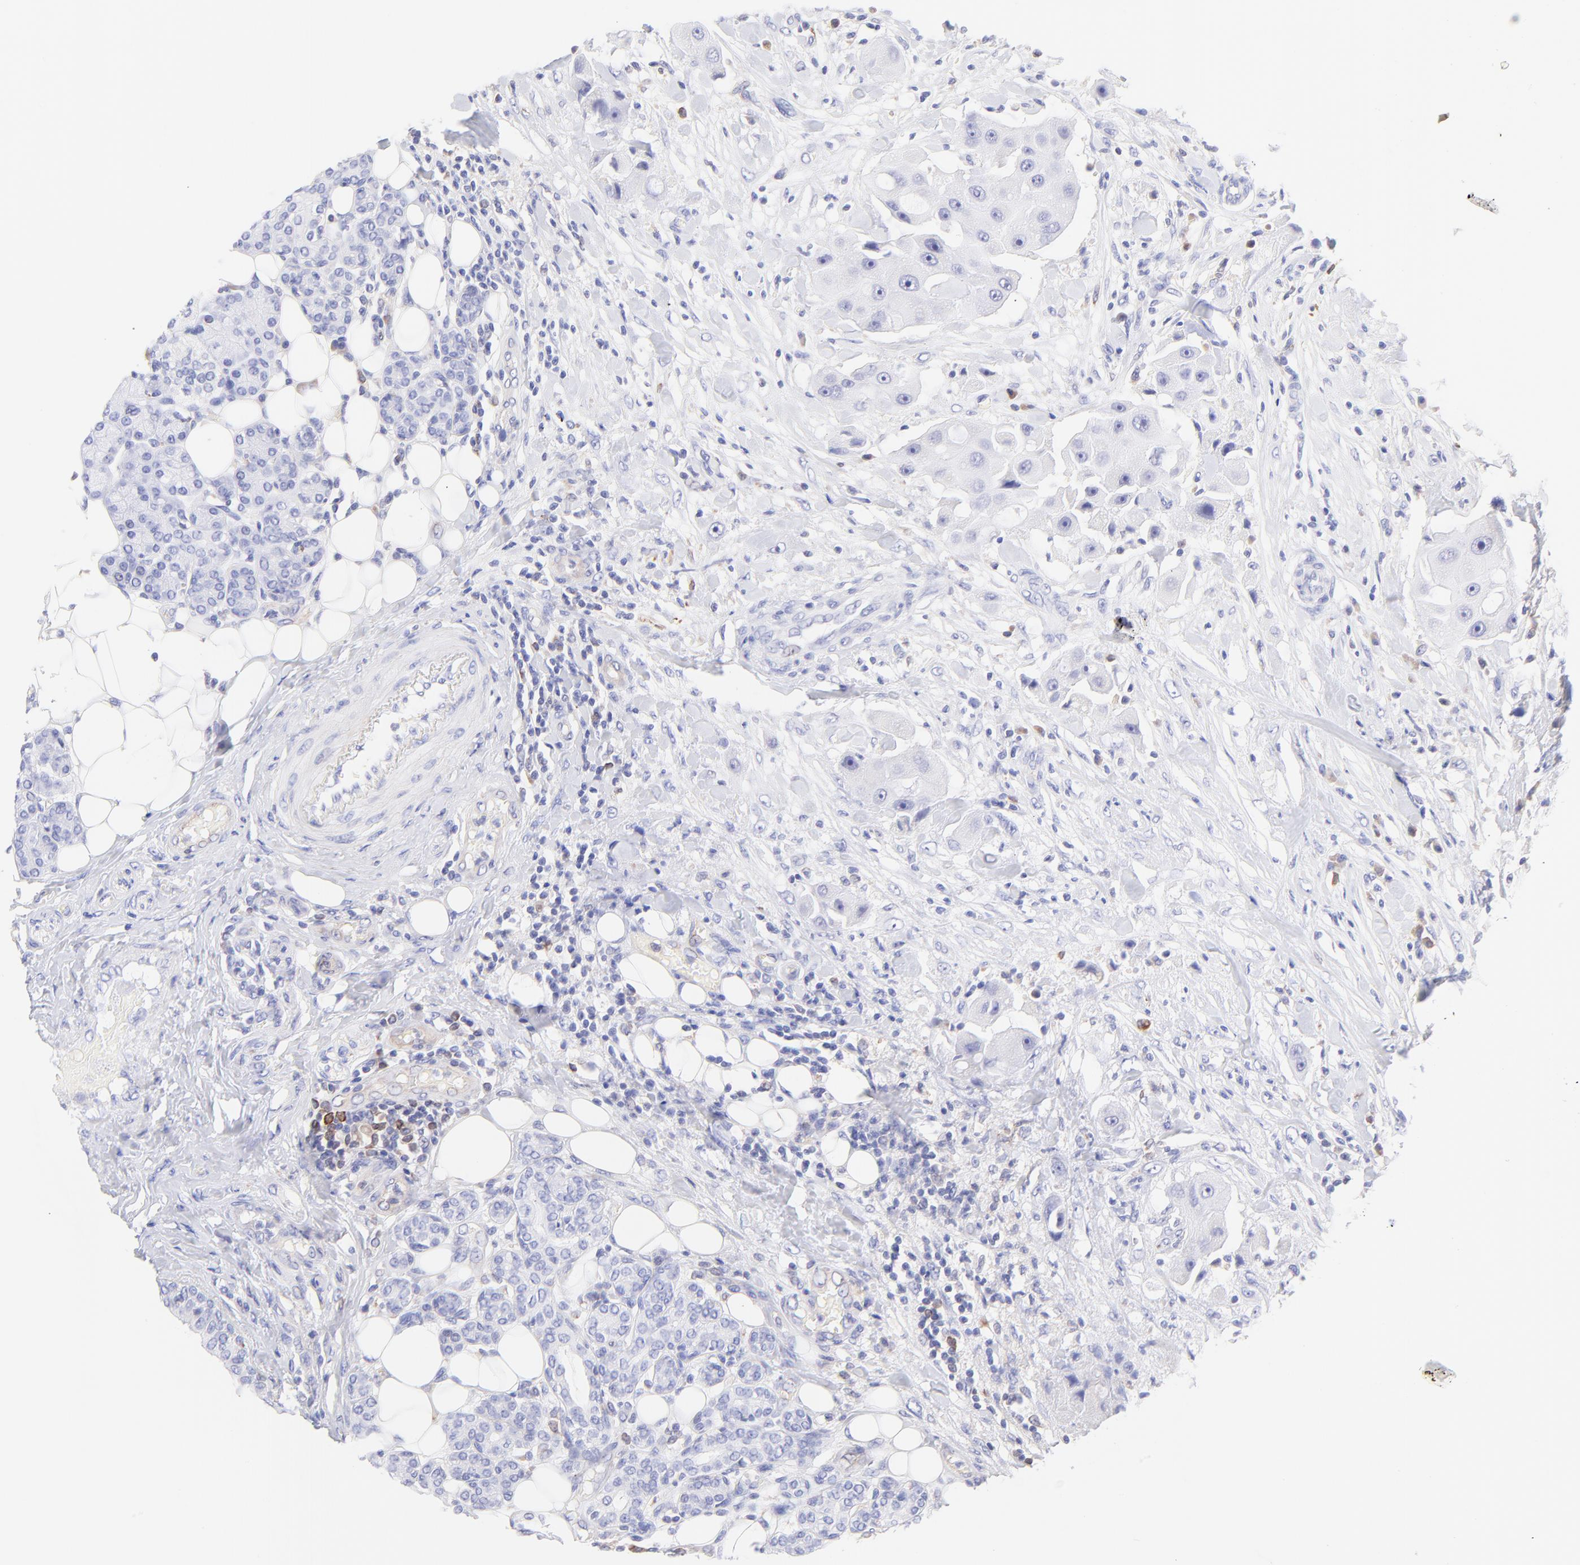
{"staining": {"intensity": "negative", "quantity": "none", "location": "none"}, "tissue": "head and neck cancer", "cell_type": "Tumor cells", "image_type": "cancer", "snomed": [{"axis": "morphology", "description": "Normal tissue, NOS"}, {"axis": "morphology", "description": "Adenocarcinoma, NOS"}, {"axis": "topography", "description": "Salivary gland"}, {"axis": "topography", "description": "Head-Neck"}], "caption": "DAB (3,3'-diaminobenzidine) immunohistochemical staining of human head and neck cancer exhibits no significant positivity in tumor cells. (Stains: DAB (3,3'-diaminobenzidine) immunohistochemistry (IHC) with hematoxylin counter stain, Microscopy: brightfield microscopy at high magnification).", "gene": "IRAG2", "patient": {"sex": "male", "age": 80}}